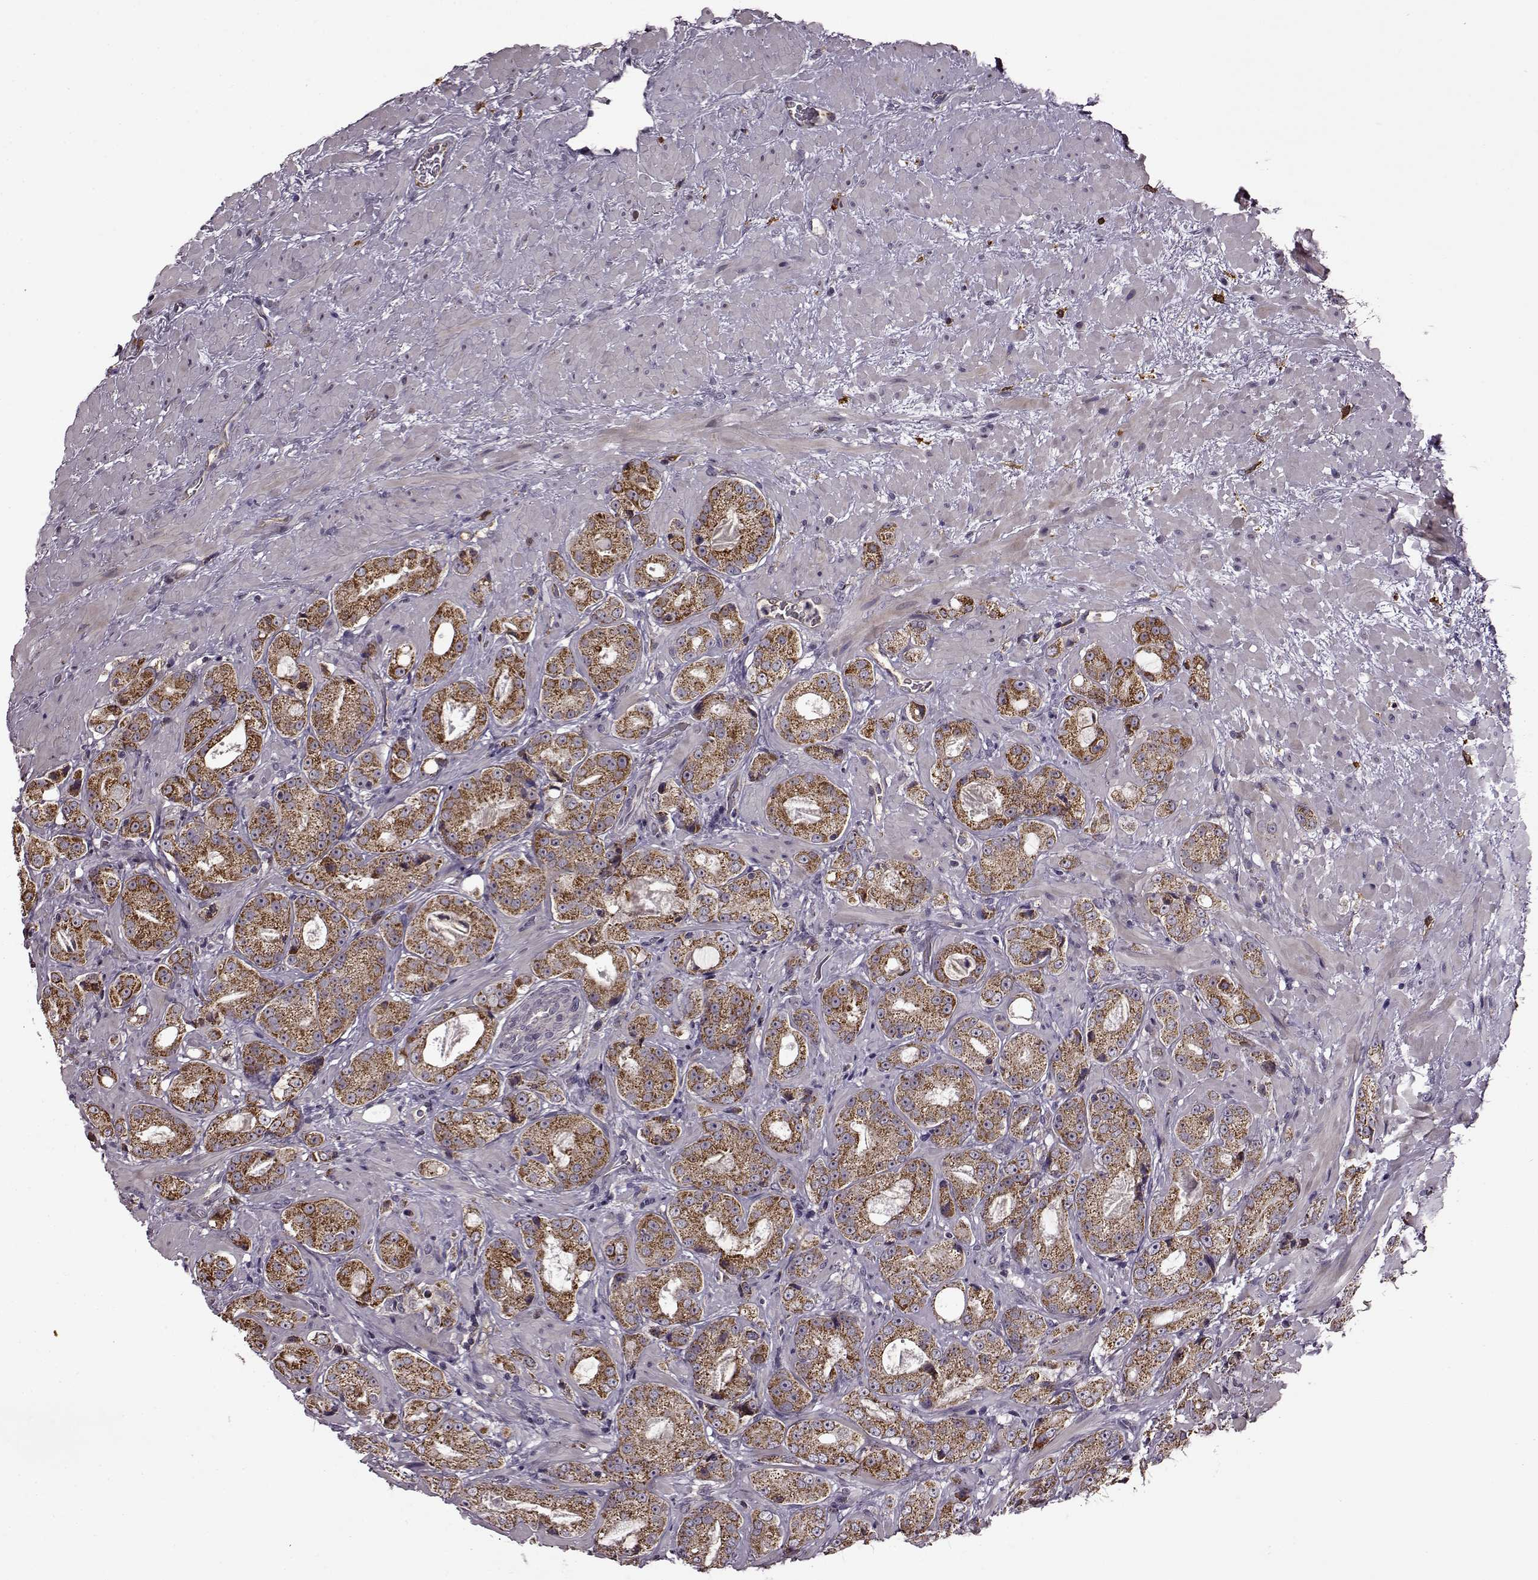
{"staining": {"intensity": "strong", "quantity": ">75%", "location": "cytoplasmic/membranous"}, "tissue": "prostate cancer", "cell_type": "Tumor cells", "image_type": "cancer", "snomed": [{"axis": "morphology", "description": "Normal tissue, NOS"}, {"axis": "morphology", "description": "Adenocarcinoma, High grade"}, {"axis": "topography", "description": "Prostate"}], "caption": "Prostate cancer stained for a protein displays strong cytoplasmic/membranous positivity in tumor cells. The protein of interest is shown in brown color, while the nuclei are stained blue.", "gene": "MTSS1", "patient": {"sex": "male", "age": 83}}